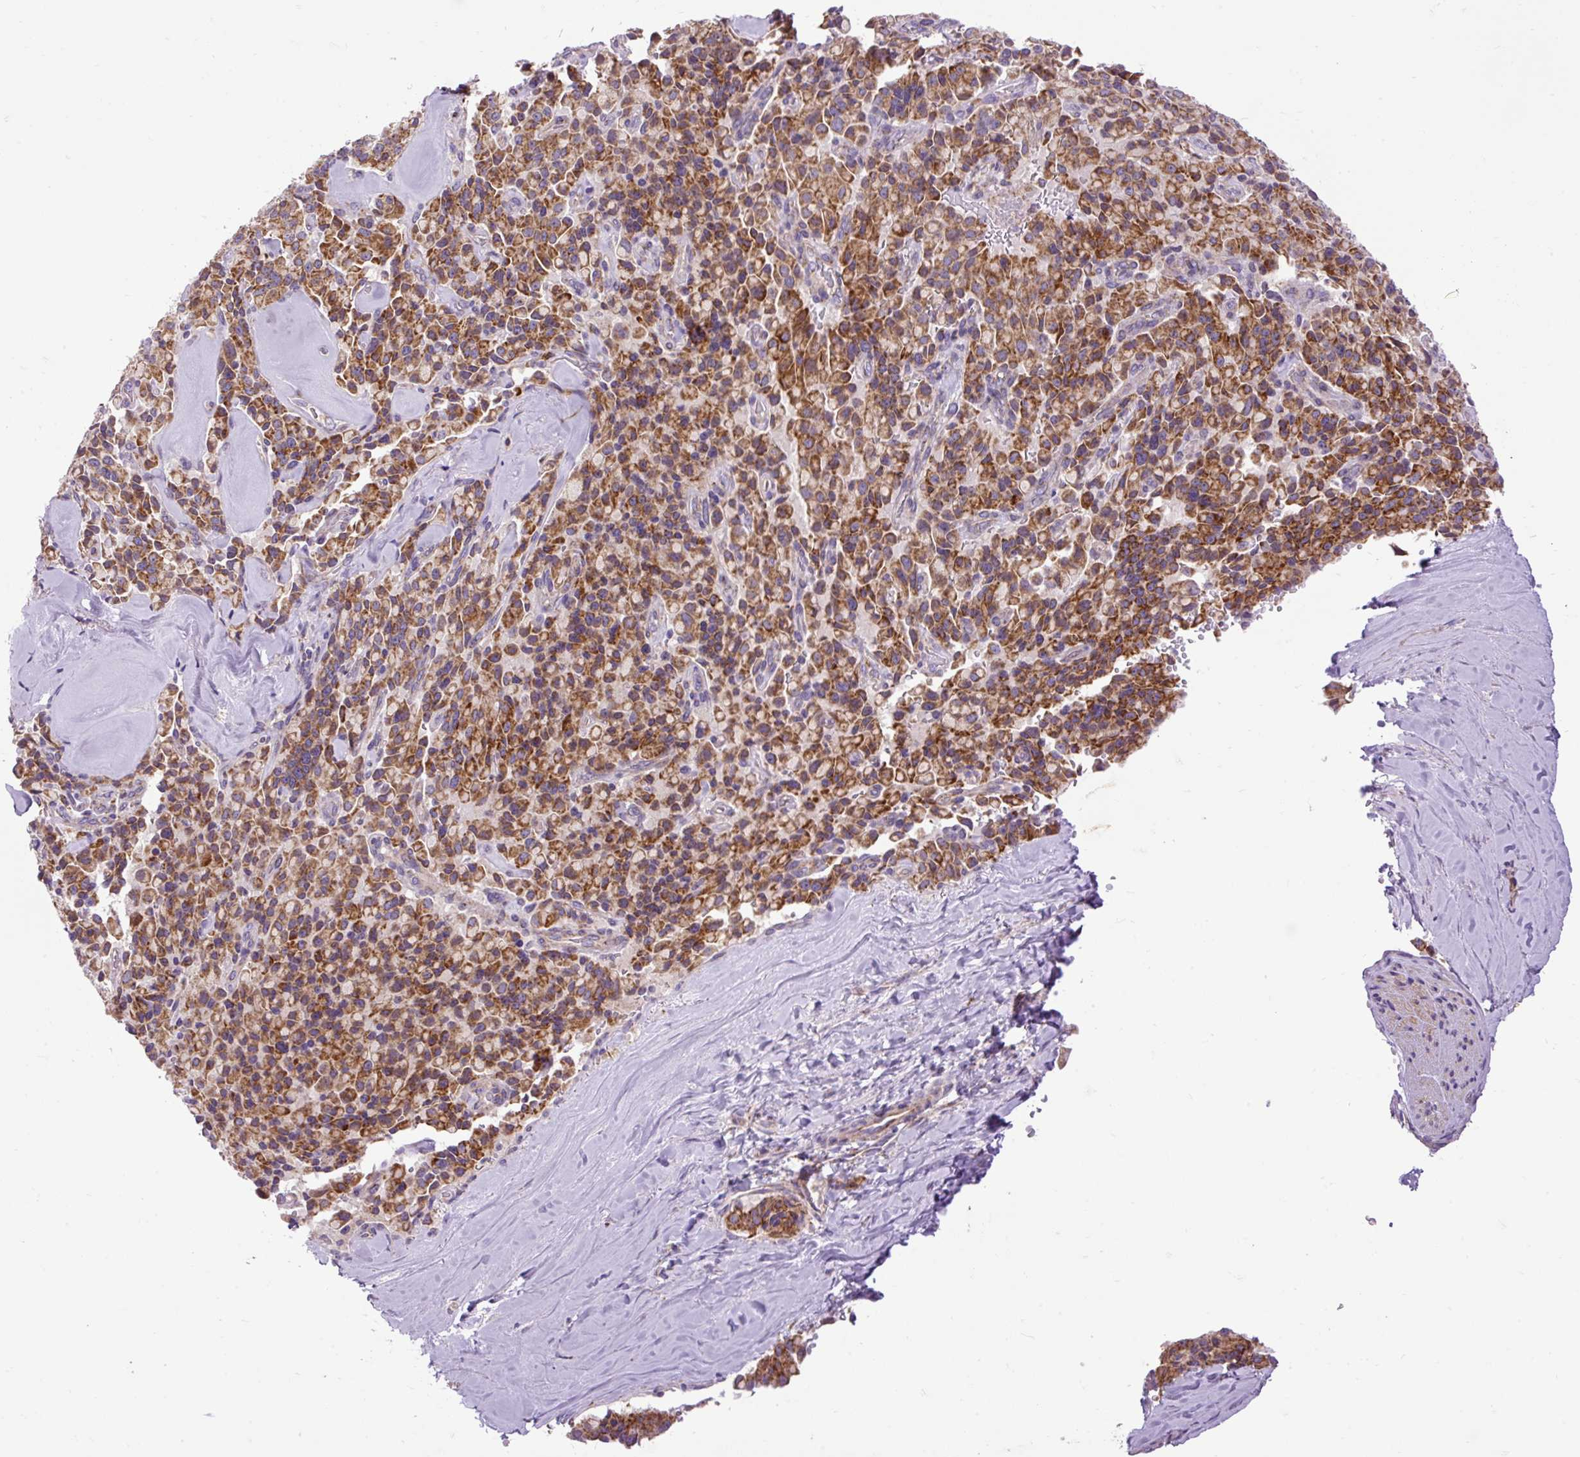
{"staining": {"intensity": "moderate", "quantity": ">75%", "location": "cytoplasmic/membranous"}, "tissue": "pancreatic cancer", "cell_type": "Tumor cells", "image_type": "cancer", "snomed": [{"axis": "morphology", "description": "Adenocarcinoma, NOS"}, {"axis": "topography", "description": "Pancreas"}], "caption": "A micrograph of pancreatic cancer (adenocarcinoma) stained for a protein exhibits moderate cytoplasmic/membranous brown staining in tumor cells.", "gene": "TOMM40", "patient": {"sex": "male", "age": 65}}